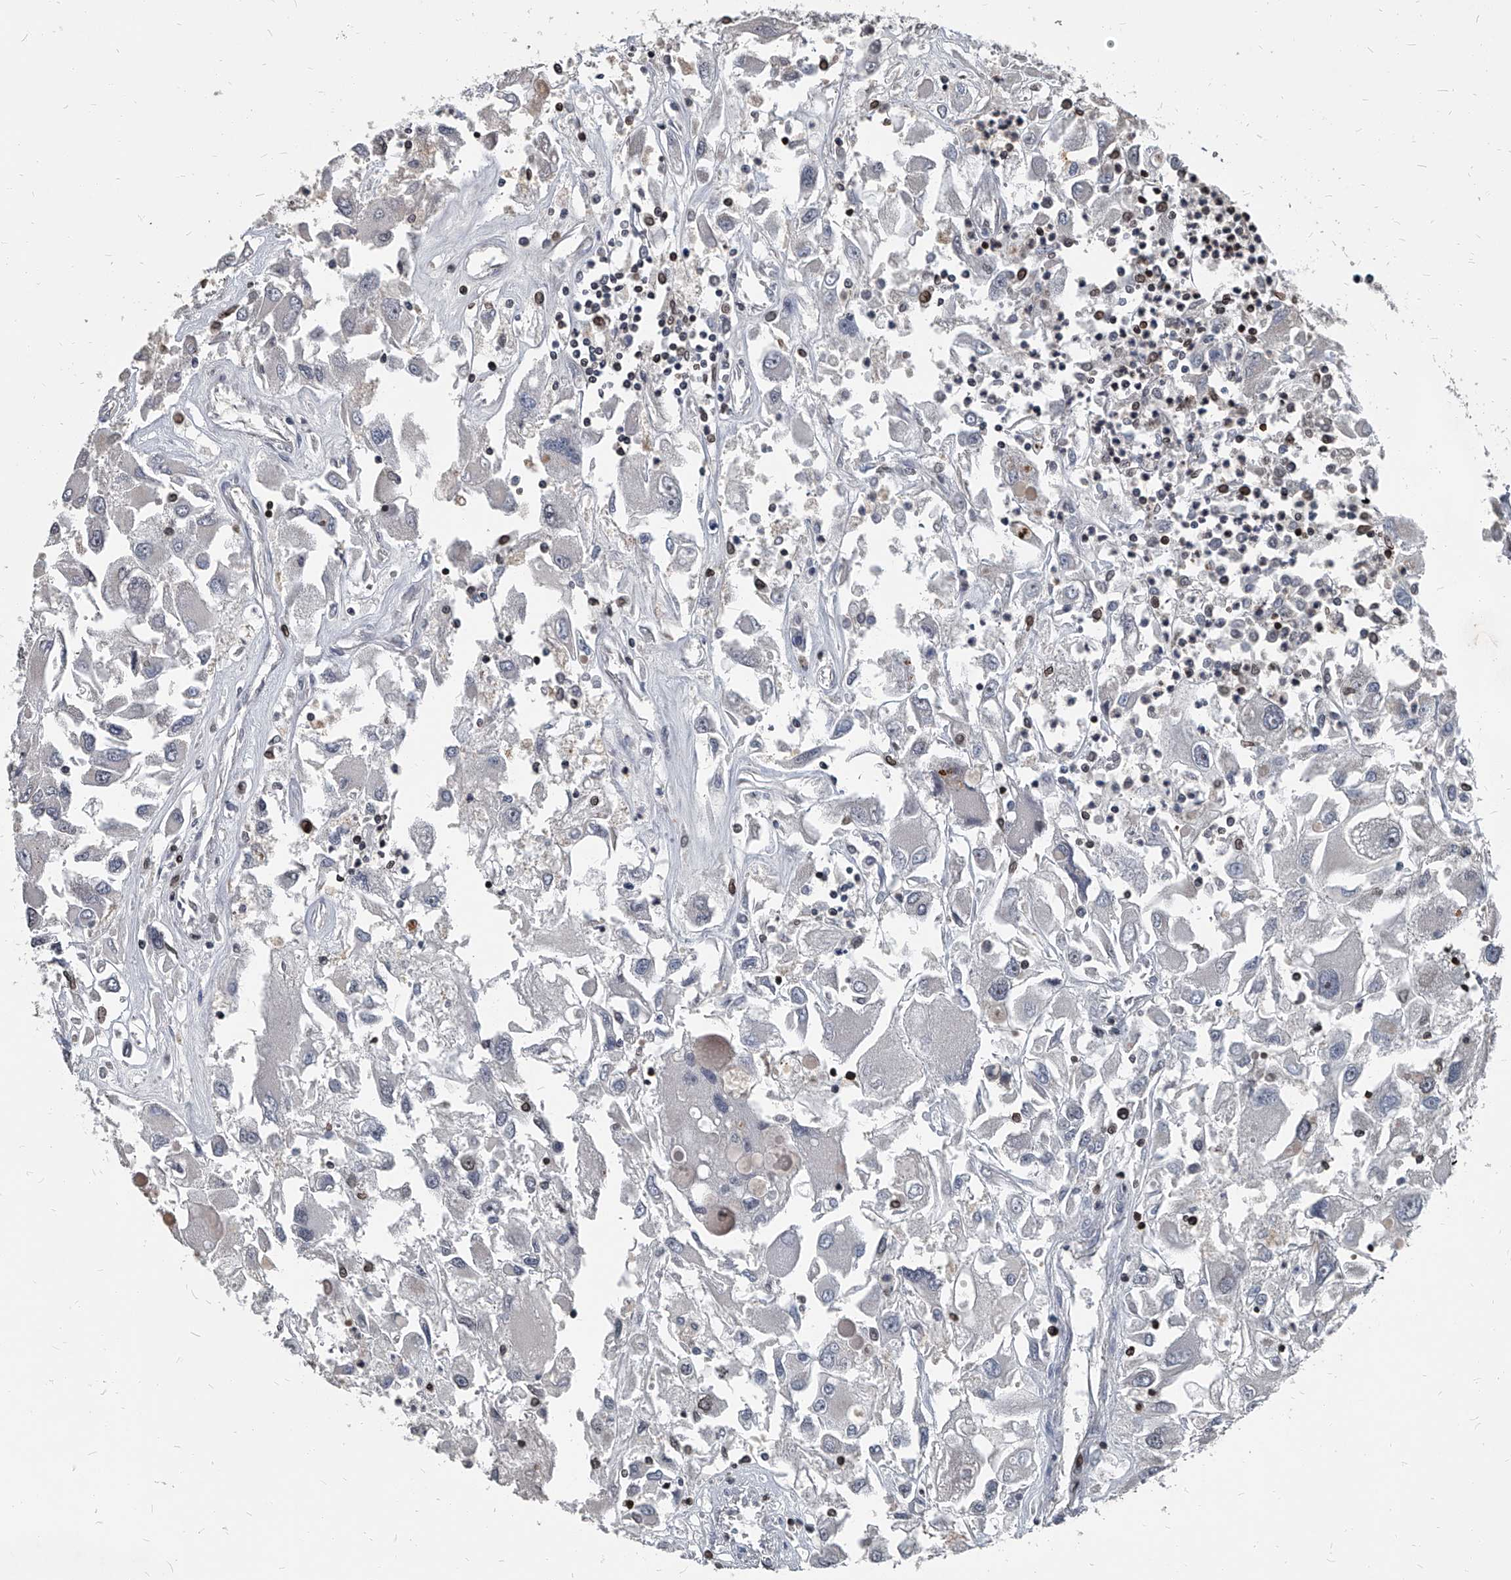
{"staining": {"intensity": "negative", "quantity": "none", "location": "none"}, "tissue": "renal cancer", "cell_type": "Tumor cells", "image_type": "cancer", "snomed": [{"axis": "morphology", "description": "Adenocarcinoma, NOS"}, {"axis": "topography", "description": "Kidney"}], "caption": "High power microscopy histopathology image of an immunohistochemistry image of renal cancer (adenocarcinoma), revealing no significant expression in tumor cells. (Immunohistochemistry (ihc), brightfield microscopy, high magnification).", "gene": "PHF20", "patient": {"sex": "female", "age": 52}}